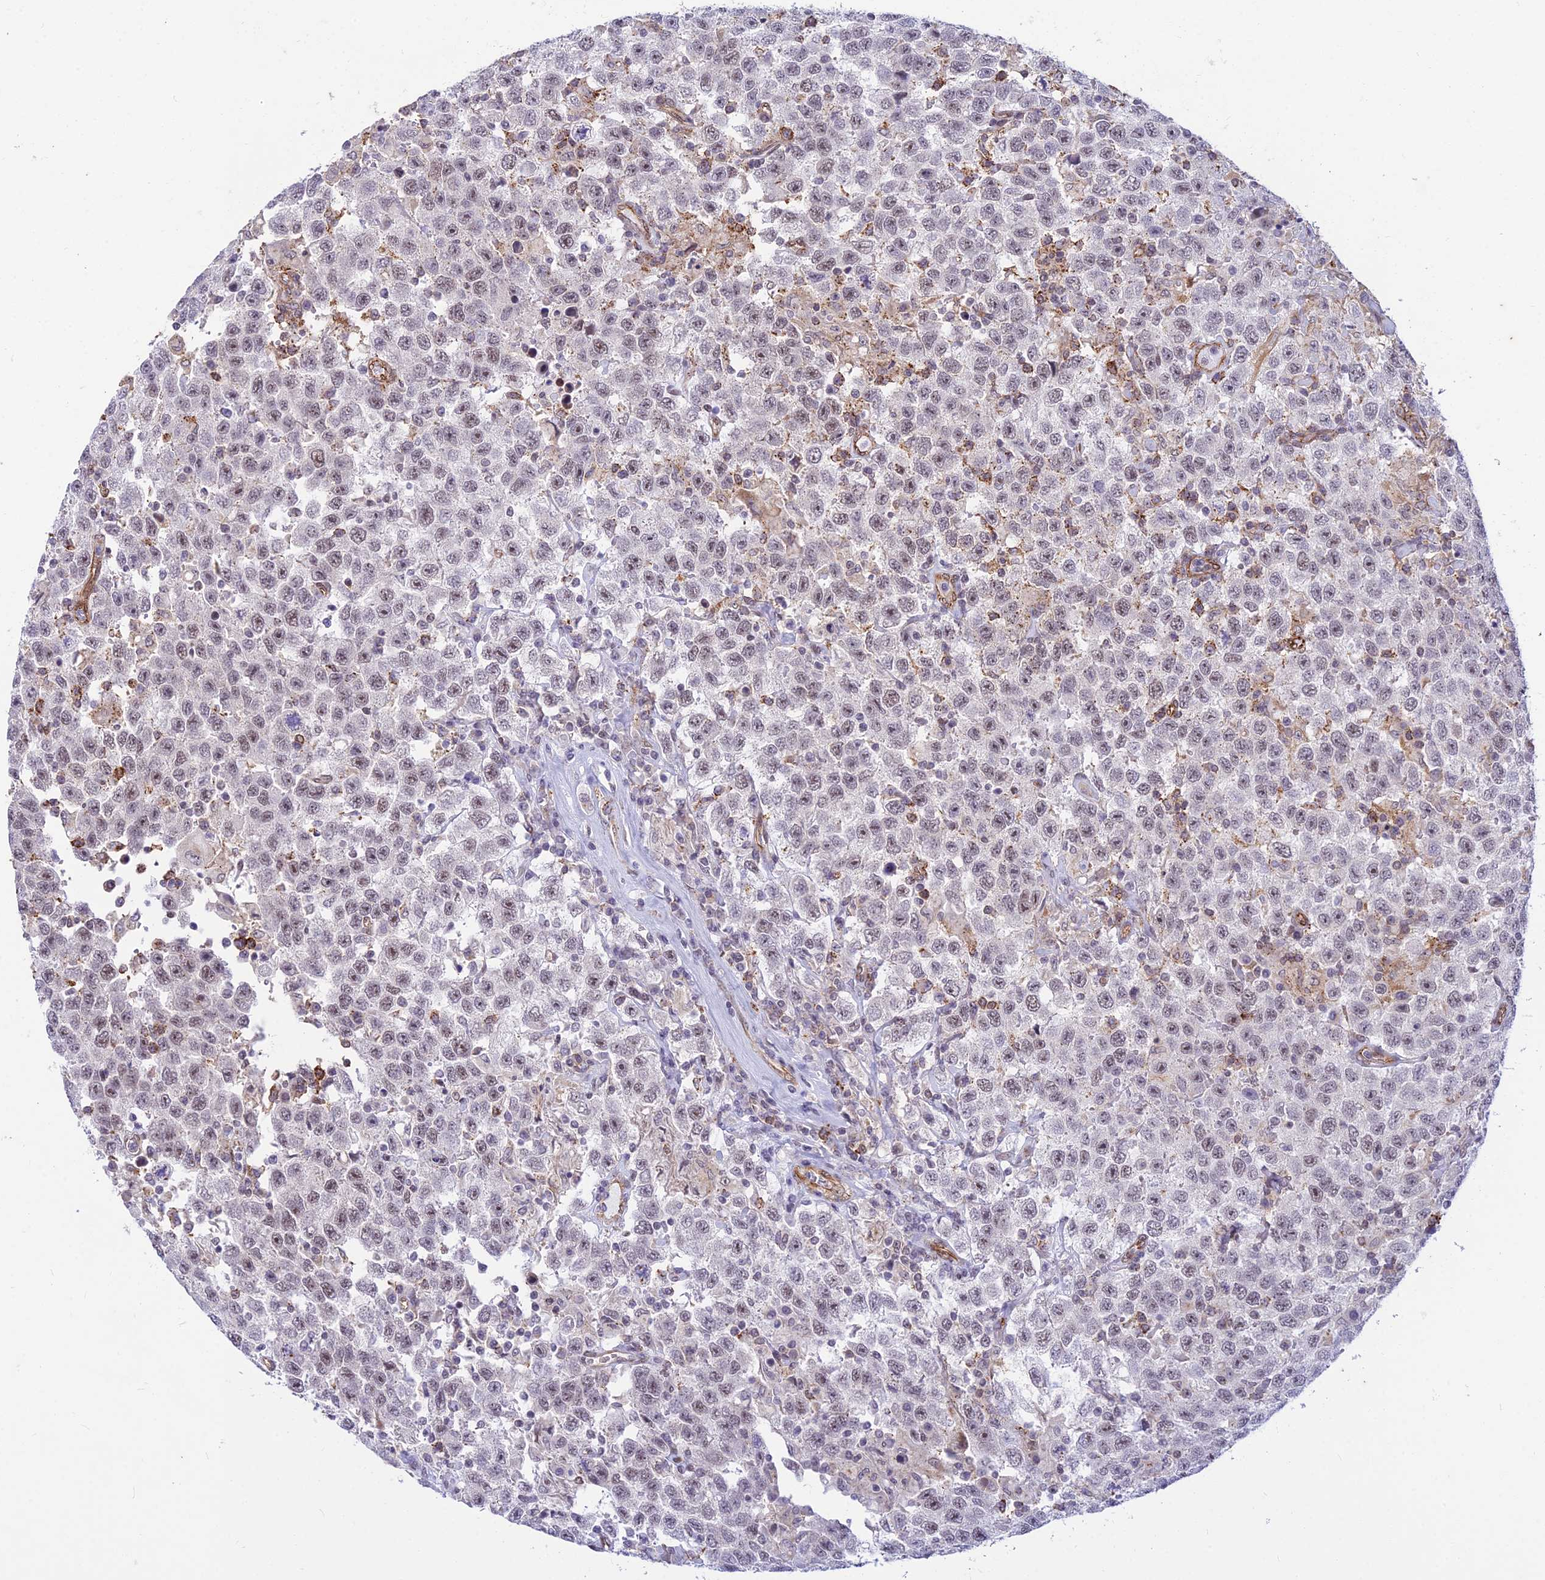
{"staining": {"intensity": "weak", "quantity": "25%-75%", "location": "nuclear"}, "tissue": "testis cancer", "cell_type": "Tumor cells", "image_type": "cancer", "snomed": [{"axis": "morphology", "description": "Seminoma, NOS"}, {"axis": "topography", "description": "Testis"}], "caption": "Protein staining by IHC shows weak nuclear positivity in about 25%-75% of tumor cells in testis cancer.", "gene": "SAPCD2", "patient": {"sex": "male", "age": 41}}